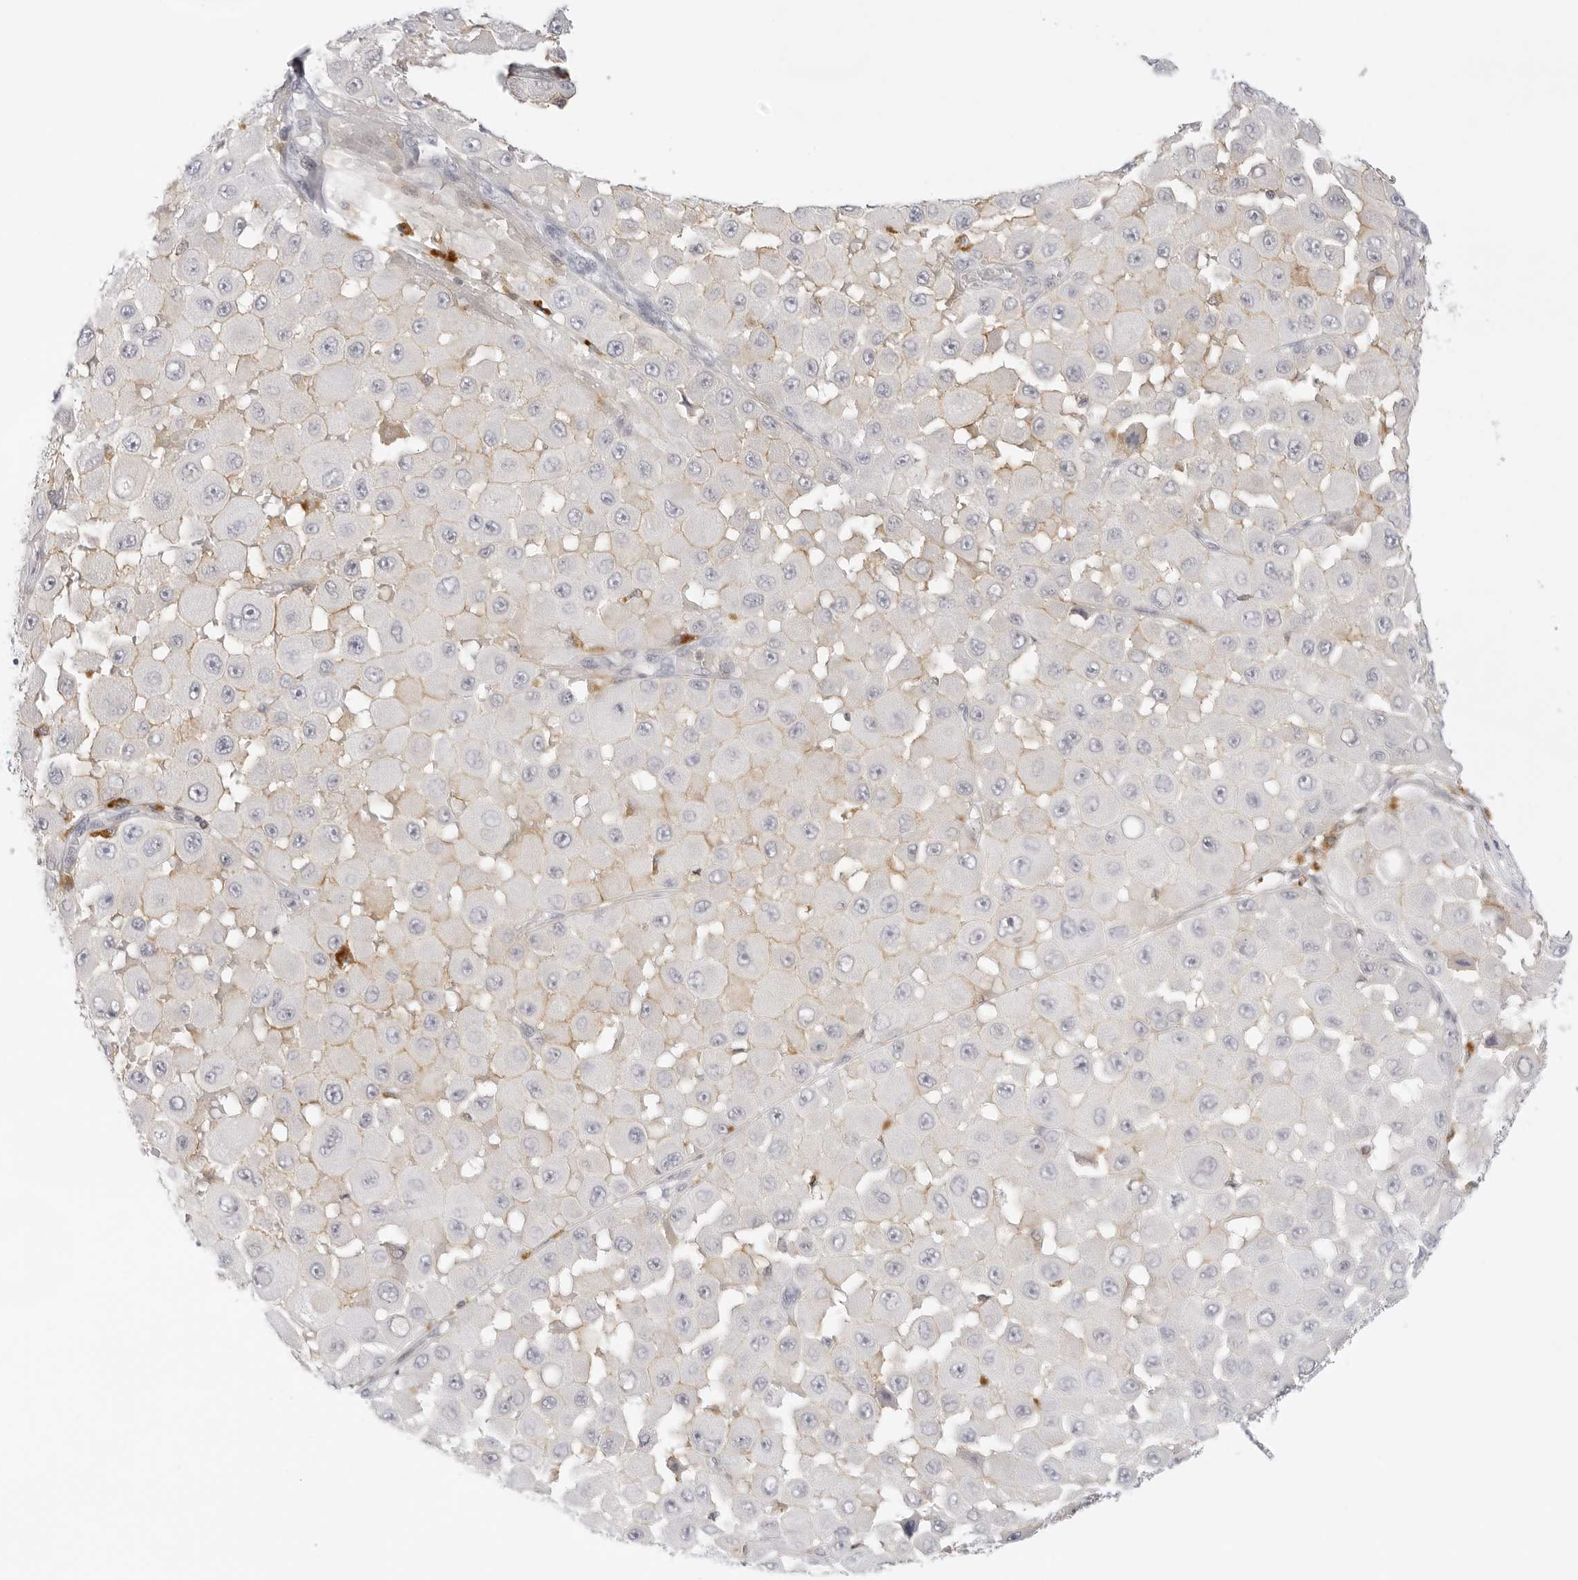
{"staining": {"intensity": "negative", "quantity": "none", "location": "none"}, "tissue": "melanoma", "cell_type": "Tumor cells", "image_type": "cancer", "snomed": [{"axis": "morphology", "description": "Malignant melanoma, NOS"}, {"axis": "topography", "description": "Skin"}], "caption": "Tumor cells show no significant staining in melanoma.", "gene": "TNFRSF14", "patient": {"sex": "female", "age": 81}}